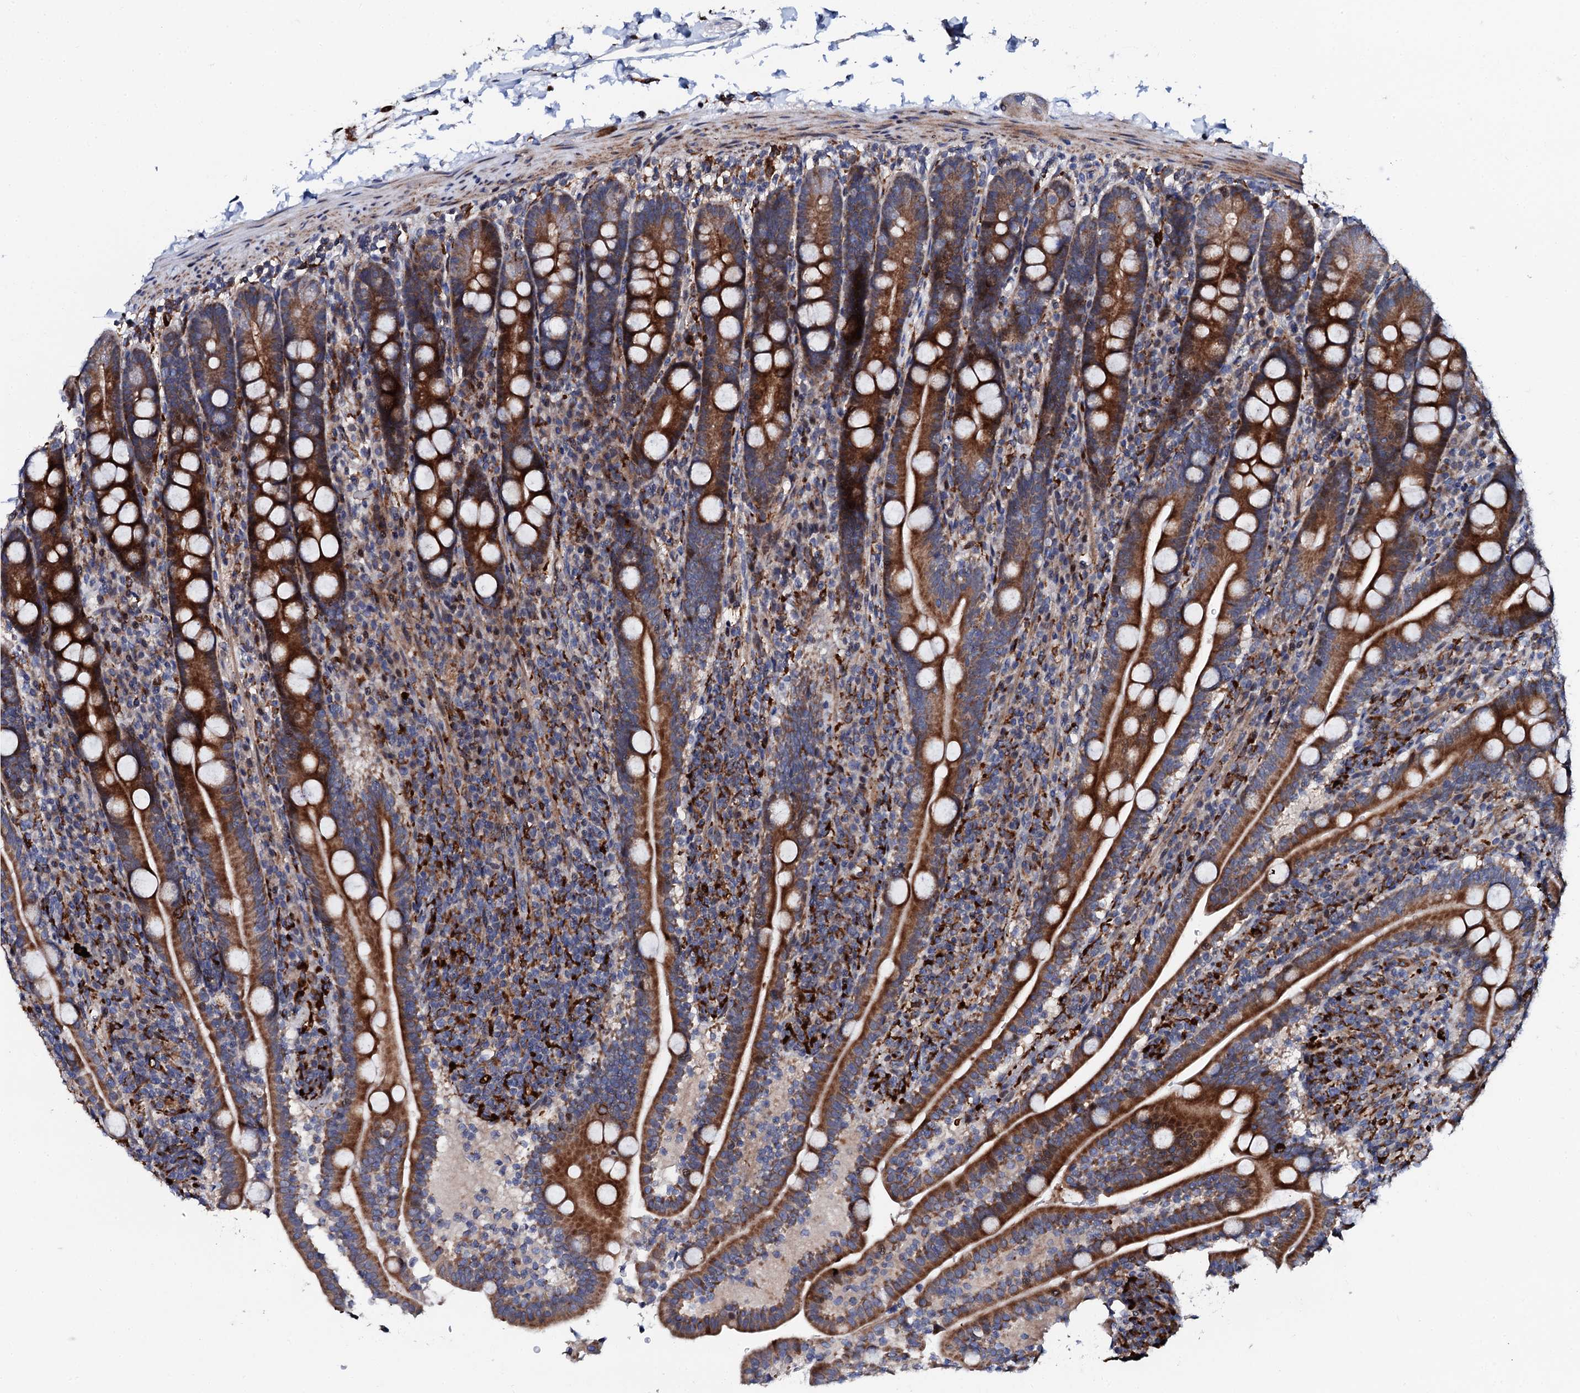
{"staining": {"intensity": "strong", "quantity": ">75%", "location": "cytoplasmic/membranous"}, "tissue": "duodenum", "cell_type": "Glandular cells", "image_type": "normal", "snomed": [{"axis": "morphology", "description": "Normal tissue, NOS"}, {"axis": "topography", "description": "Duodenum"}], "caption": "The histopathology image exhibits immunohistochemical staining of benign duodenum. There is strong cytoplasmic/membranous expression is seen in approximately >75% of glandular cells.", "gene": "TCIRG1", "patient": {"sex": "male", "age": 35}}